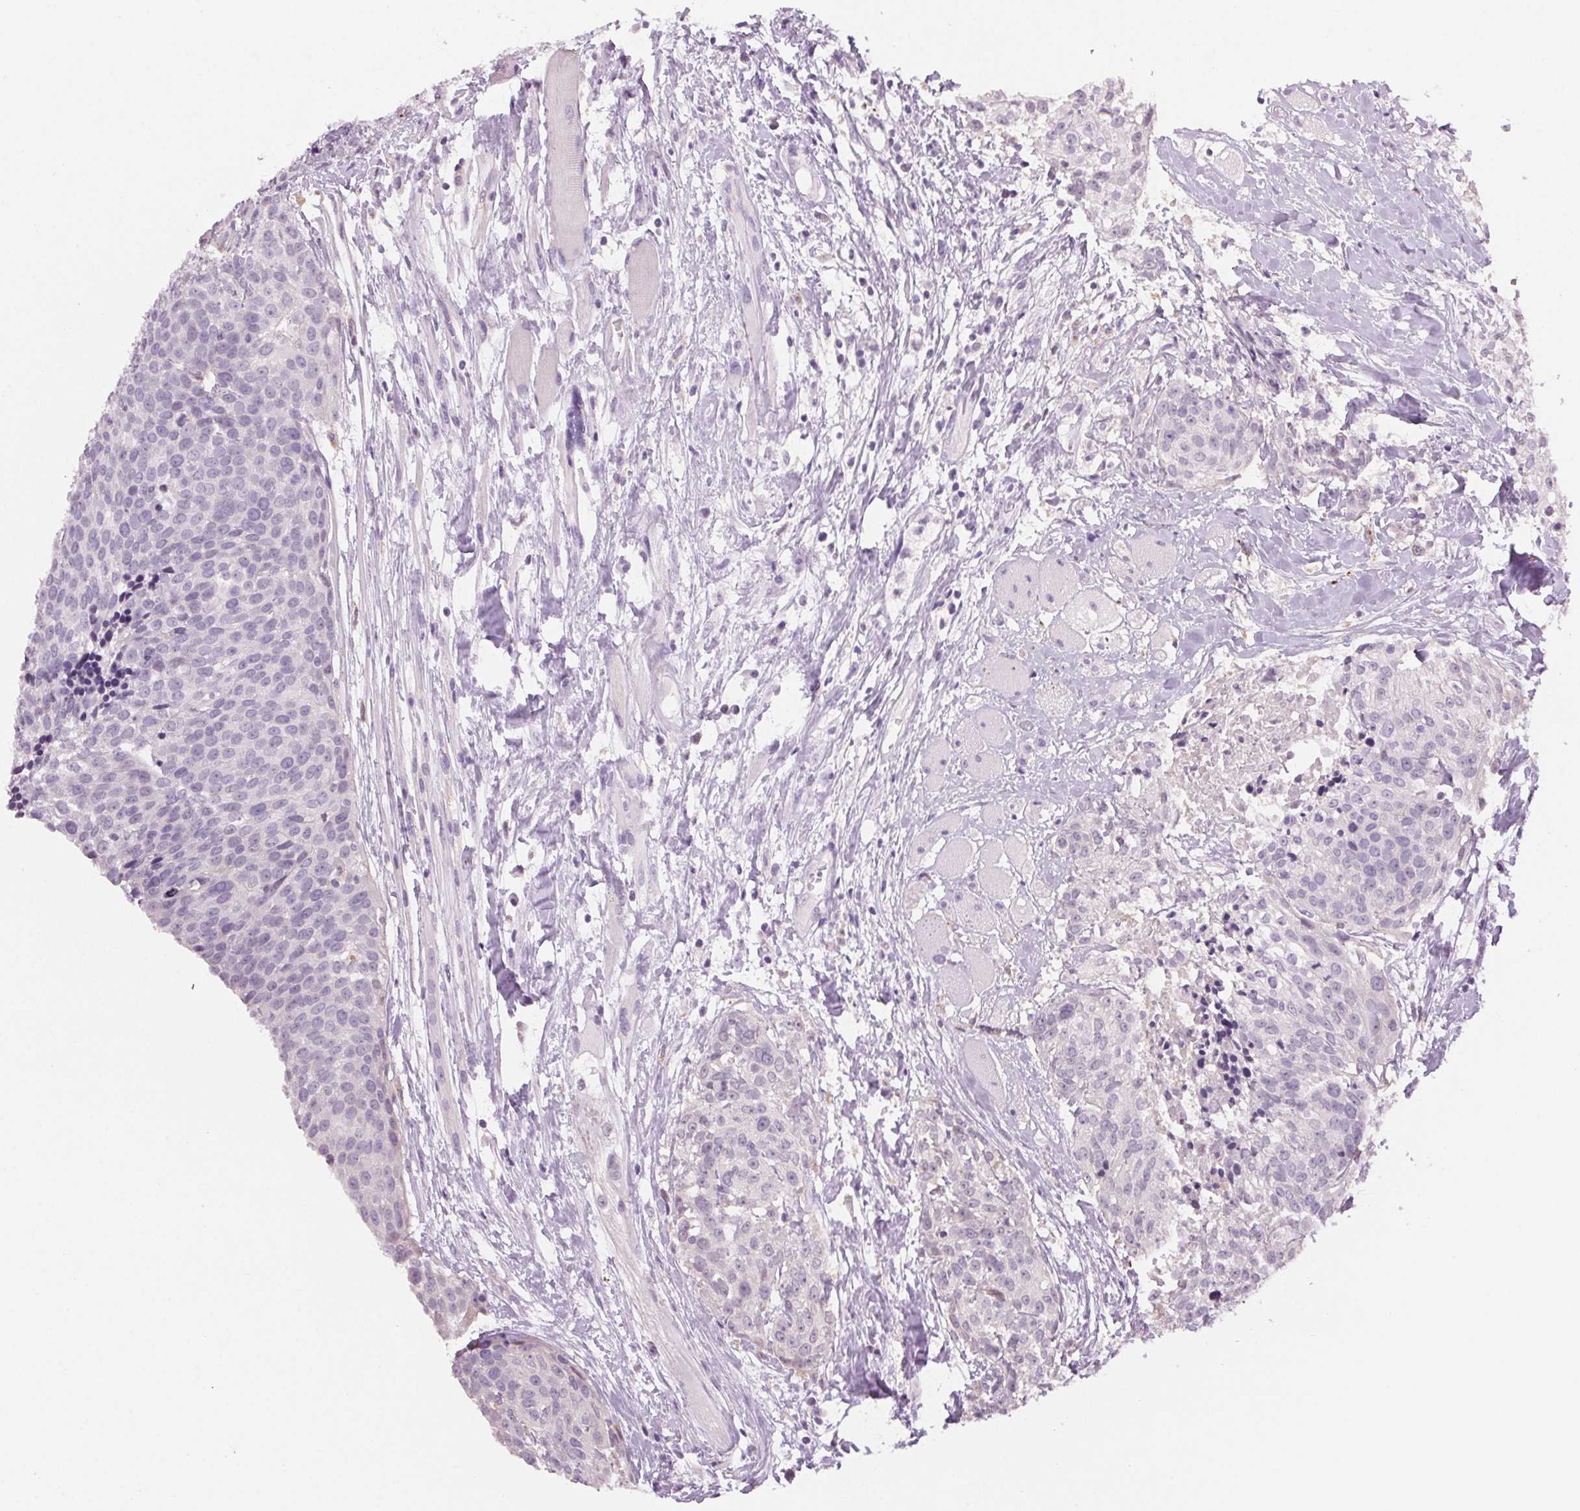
{"staining": {"intensity": "negative", "quantity": "none", "location": "none"}, "tissue": "head and neck cancer", "cell_type": "Tumor cells", "image_type": "cancer", "snomed": [{"axis": "morphology", "description": "Squamous cell carcinoma, NOS"}, {"axis": "topography", "description": "Oral tissue"}, {"axis": "topography", "description": "Head-Neck"}], "caption": "Head and neck squamous cell carcinoma stained for a protein using immunohistochemistry reveals no positivity tumor cells.", "gene": "MPO", "patient": {"sex": "male", "age": 64}}